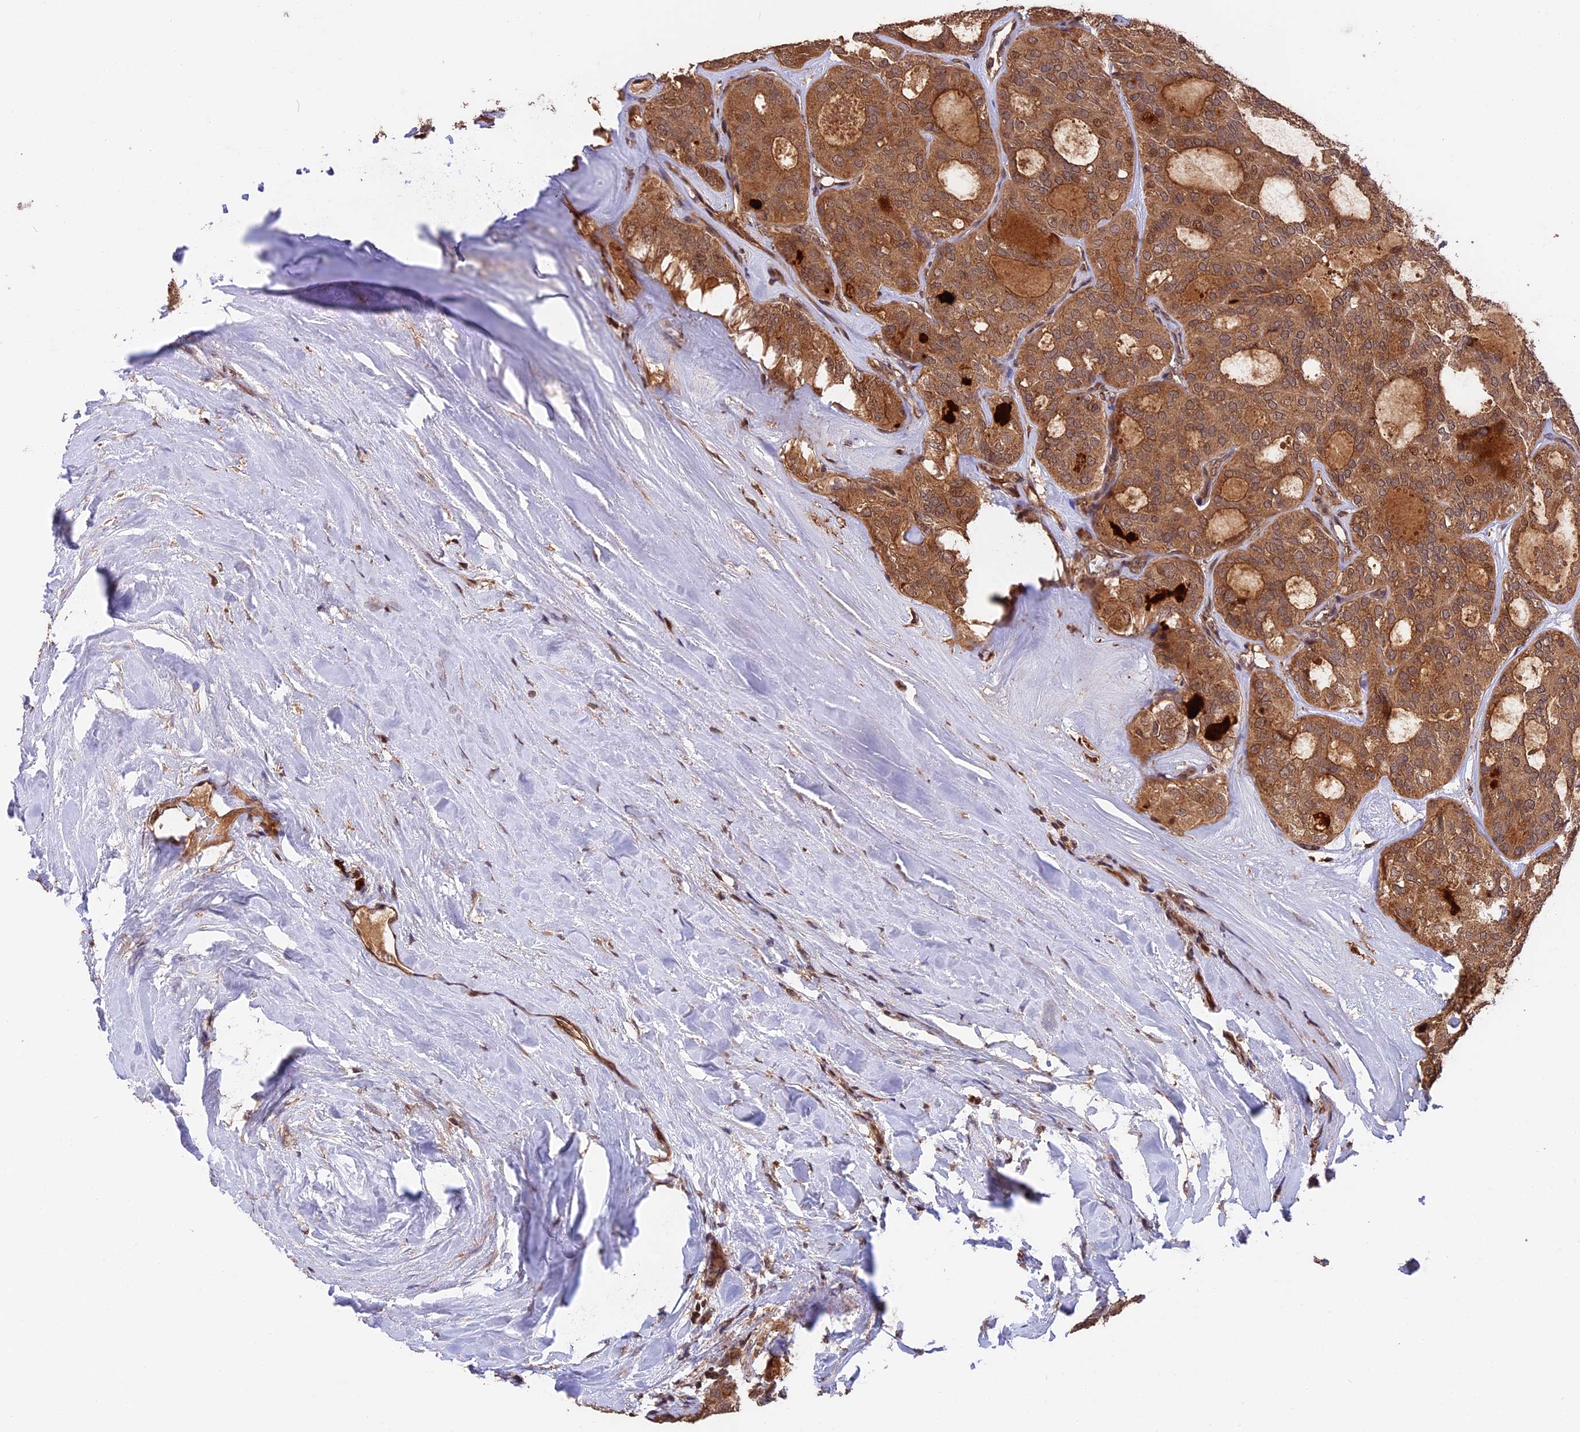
{"staining": {"intensity": "moderate", "quantity": ">75%", "location": "cytoplasmic/membranous,nuclear"}, "tissue": "thyroid cancer", "cell_type": "Tumor cells", "image_type": "cancer", "snomed": [{"axis": "morphology", "description": "Follicular adenoma carcinoma, NOS"}, {"axis": "topography", "description": "Thyroid gland"}], "caption": "Protein expression analysis of follicular adenoma carcinoma (thyroid) exhibits moderate cytoplasmic/membranous and nuclear staining in about >75% of tumor cells.", "gene": "ESCO1", "patient": {"sex": "male", "age": 75}}